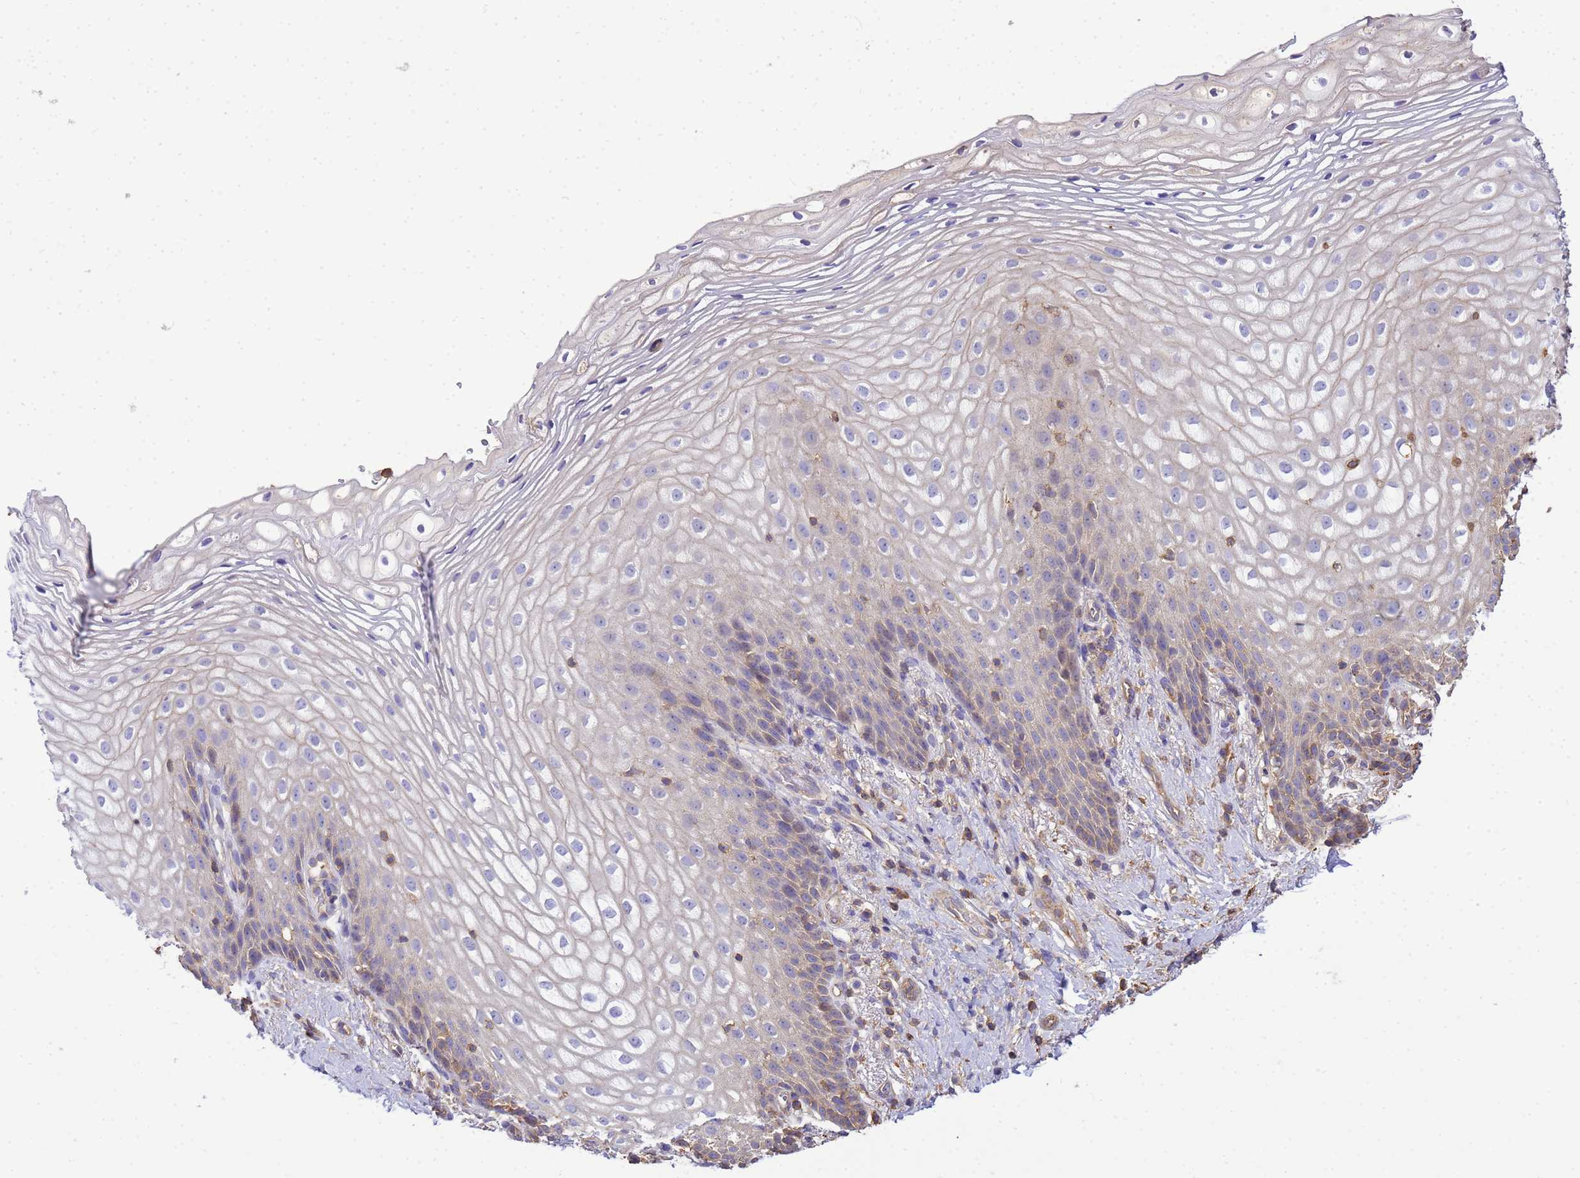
{"staining": {"intensity": "weak", "quantity": "<25%", "location": "cytoplasmic/membranous"}, "tissue": "vagina", "cell_type": "Squamous epithelial cells", "image_type": "normal", "snomed": [{"axis": "morphology", "description": "Normal tissue, NOS"}, {"axis": "topography", "description": "Vagina"}], "caption": "Photomicrograph shows no protein expression in squamous epithelial cells of benign vagina. Nuclei are stained in blue.", "gene": "WDR64", "patient": {"sex": "female", "age": 60}}